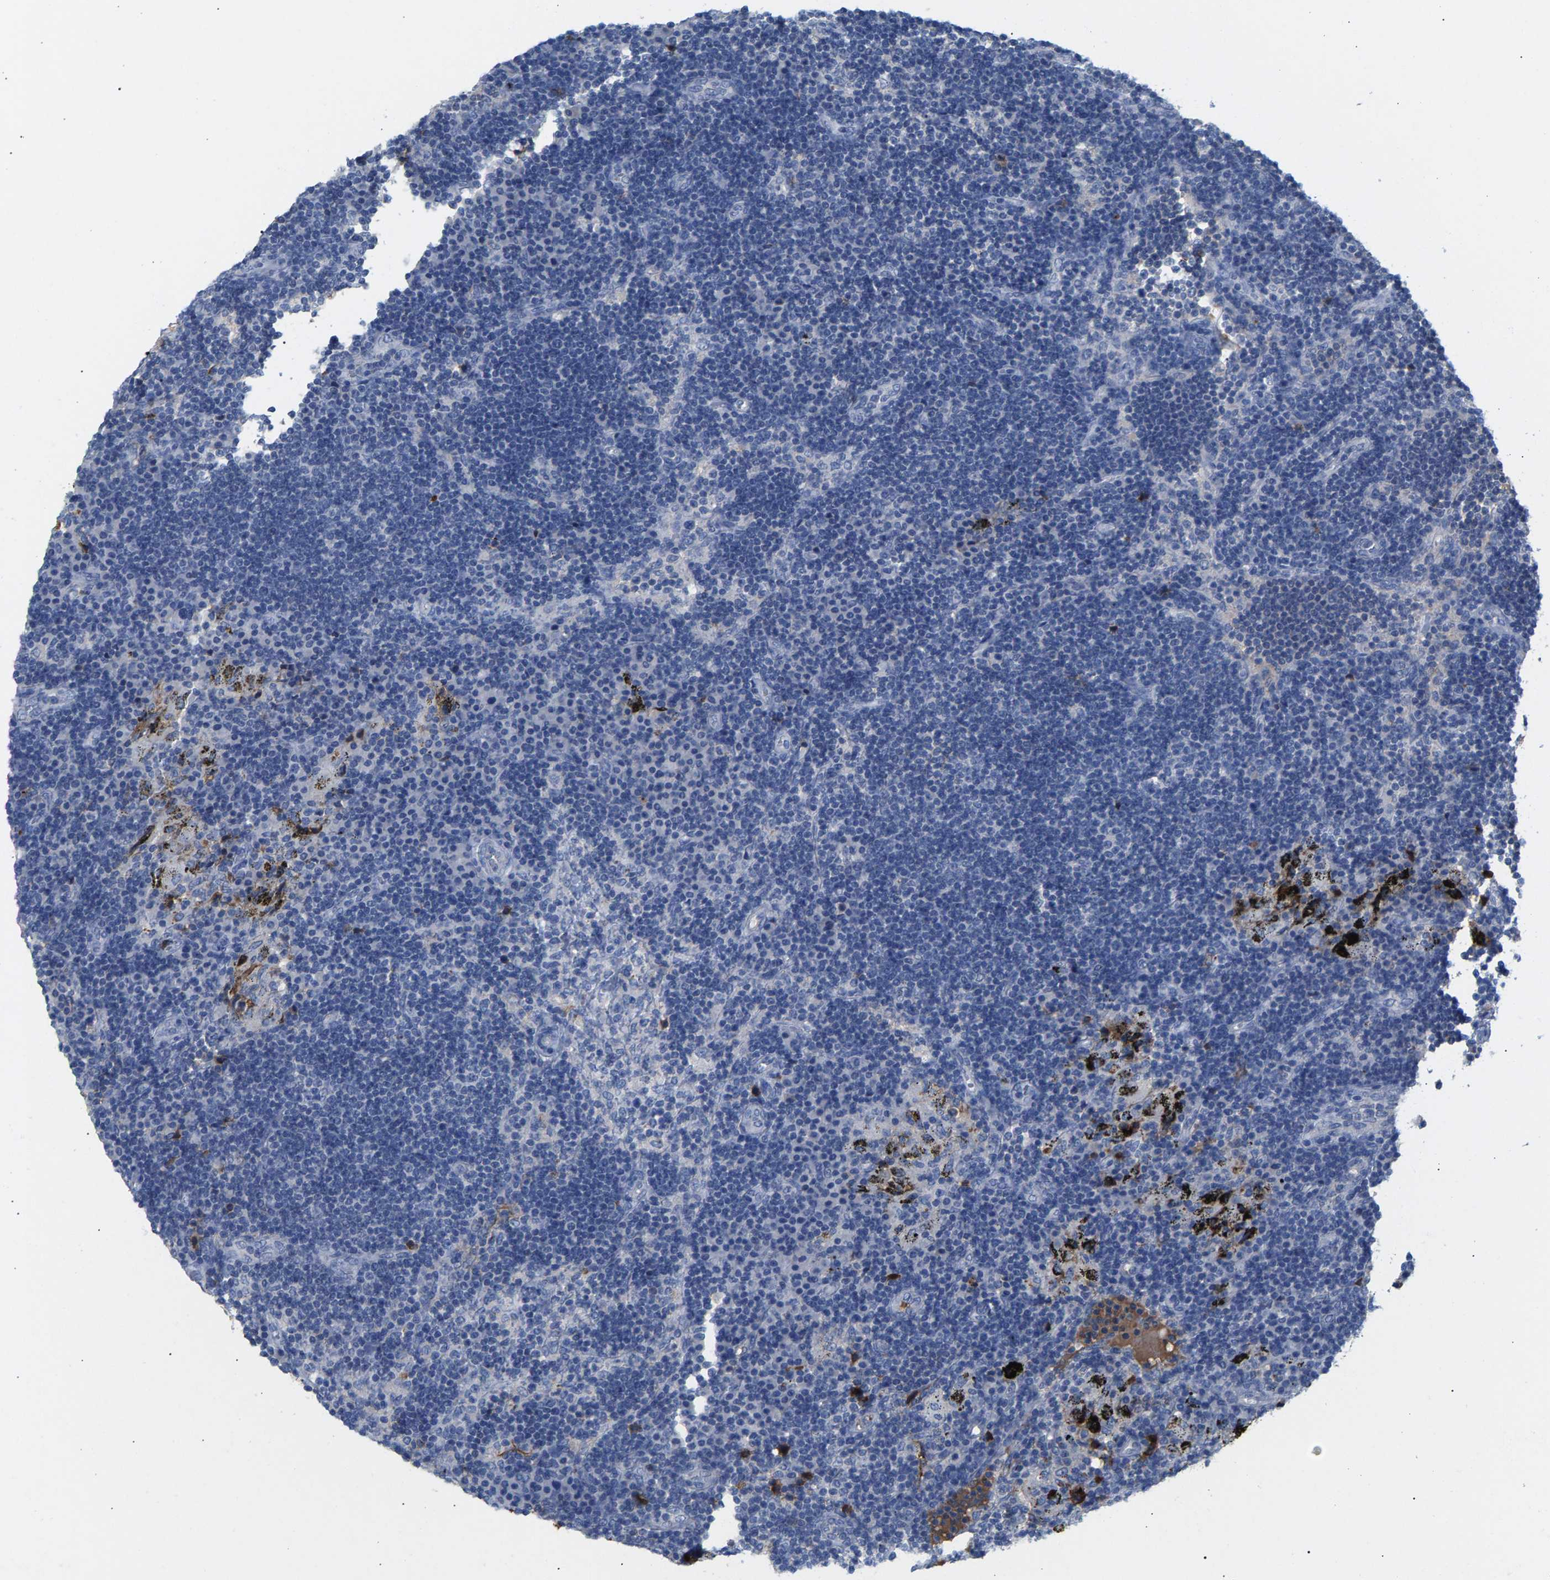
{"staining": {"intensity": "negative", "quantity": "none", "location": "none"}, "tissue": "lymph node", "cell_type": "Germinal center cells", "image_type": "normal", "snomed": [{"axis": "morphology", "description": "Normal tissue, NOS"}, {"axis": "morphology", "description": "Squamous cell carcinoma, metastatic, NOS"}, {"axis": "topography", "description": "Lymph node"}], "caption": "A photomicrograph of human lymph node is negative for staining in germinal center cells. The staining was performed using DAB to visualize the protein expression in brown, while the nuclei were stained in blue with hematoxylin (Magnification: 20x).", "gene": "APOH", "patient": {"sex": "female", "age": 53}}